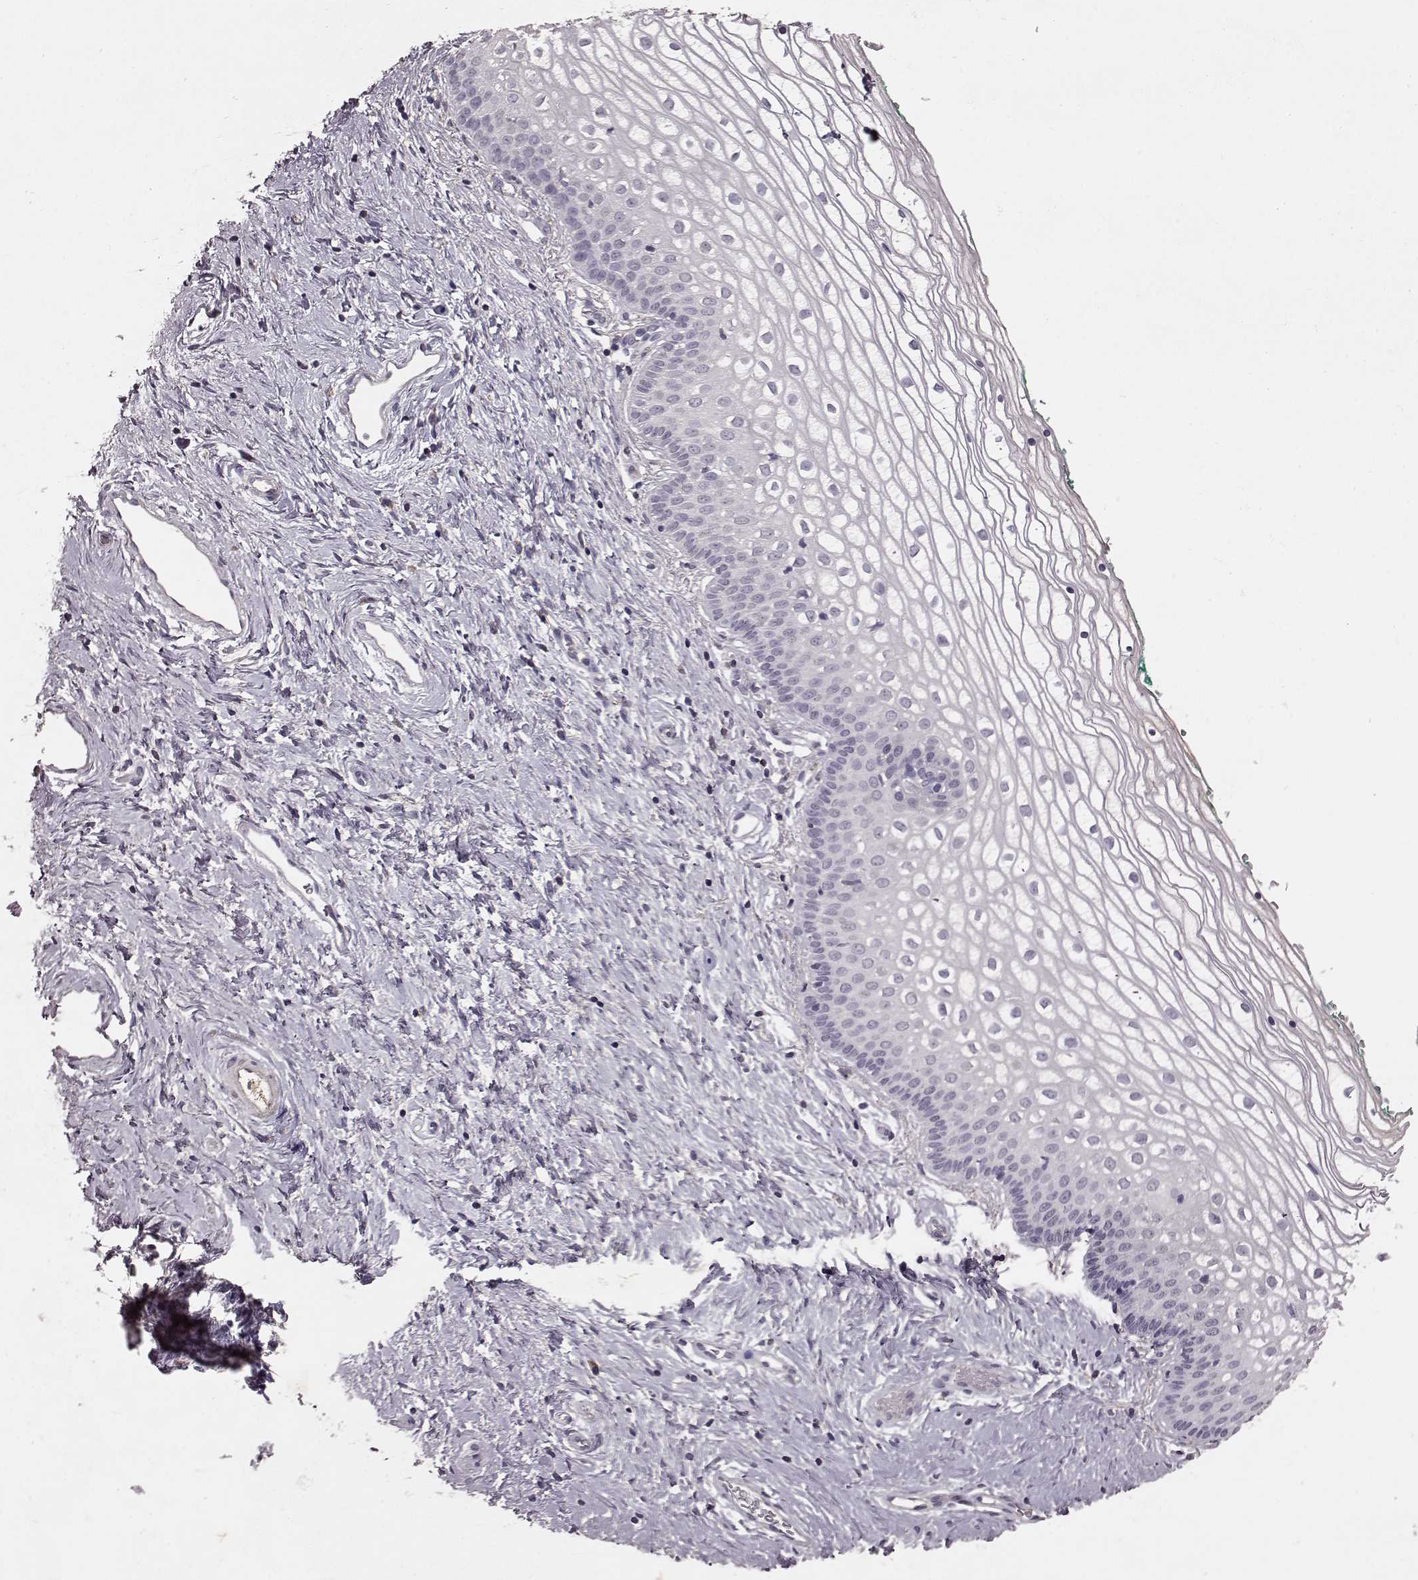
{"staining": {"intensity": "negative", "quantity": "none", "location": "none"}, "tissue": "vagina", "cell_type": "Squamous epithelial cells", "image_type": "normal", "snomed": [{"axis": "morphology", "description": "Normal tissue, NOS"}, {"axis": "topography", "description": "Vagina"}], "caption": "A high-resolution photomicrograph shows immunohistochemistry staining of benign vagina, which shows no significant expression in squamous epithelial cells. Brightfield microscopy of immunohistochemistry stained with DAB (brown) and hematoxylin (blue), captured at high magnification.", "gene": "FRRS1L", "patient": {"sex": "female", "age": 36}}